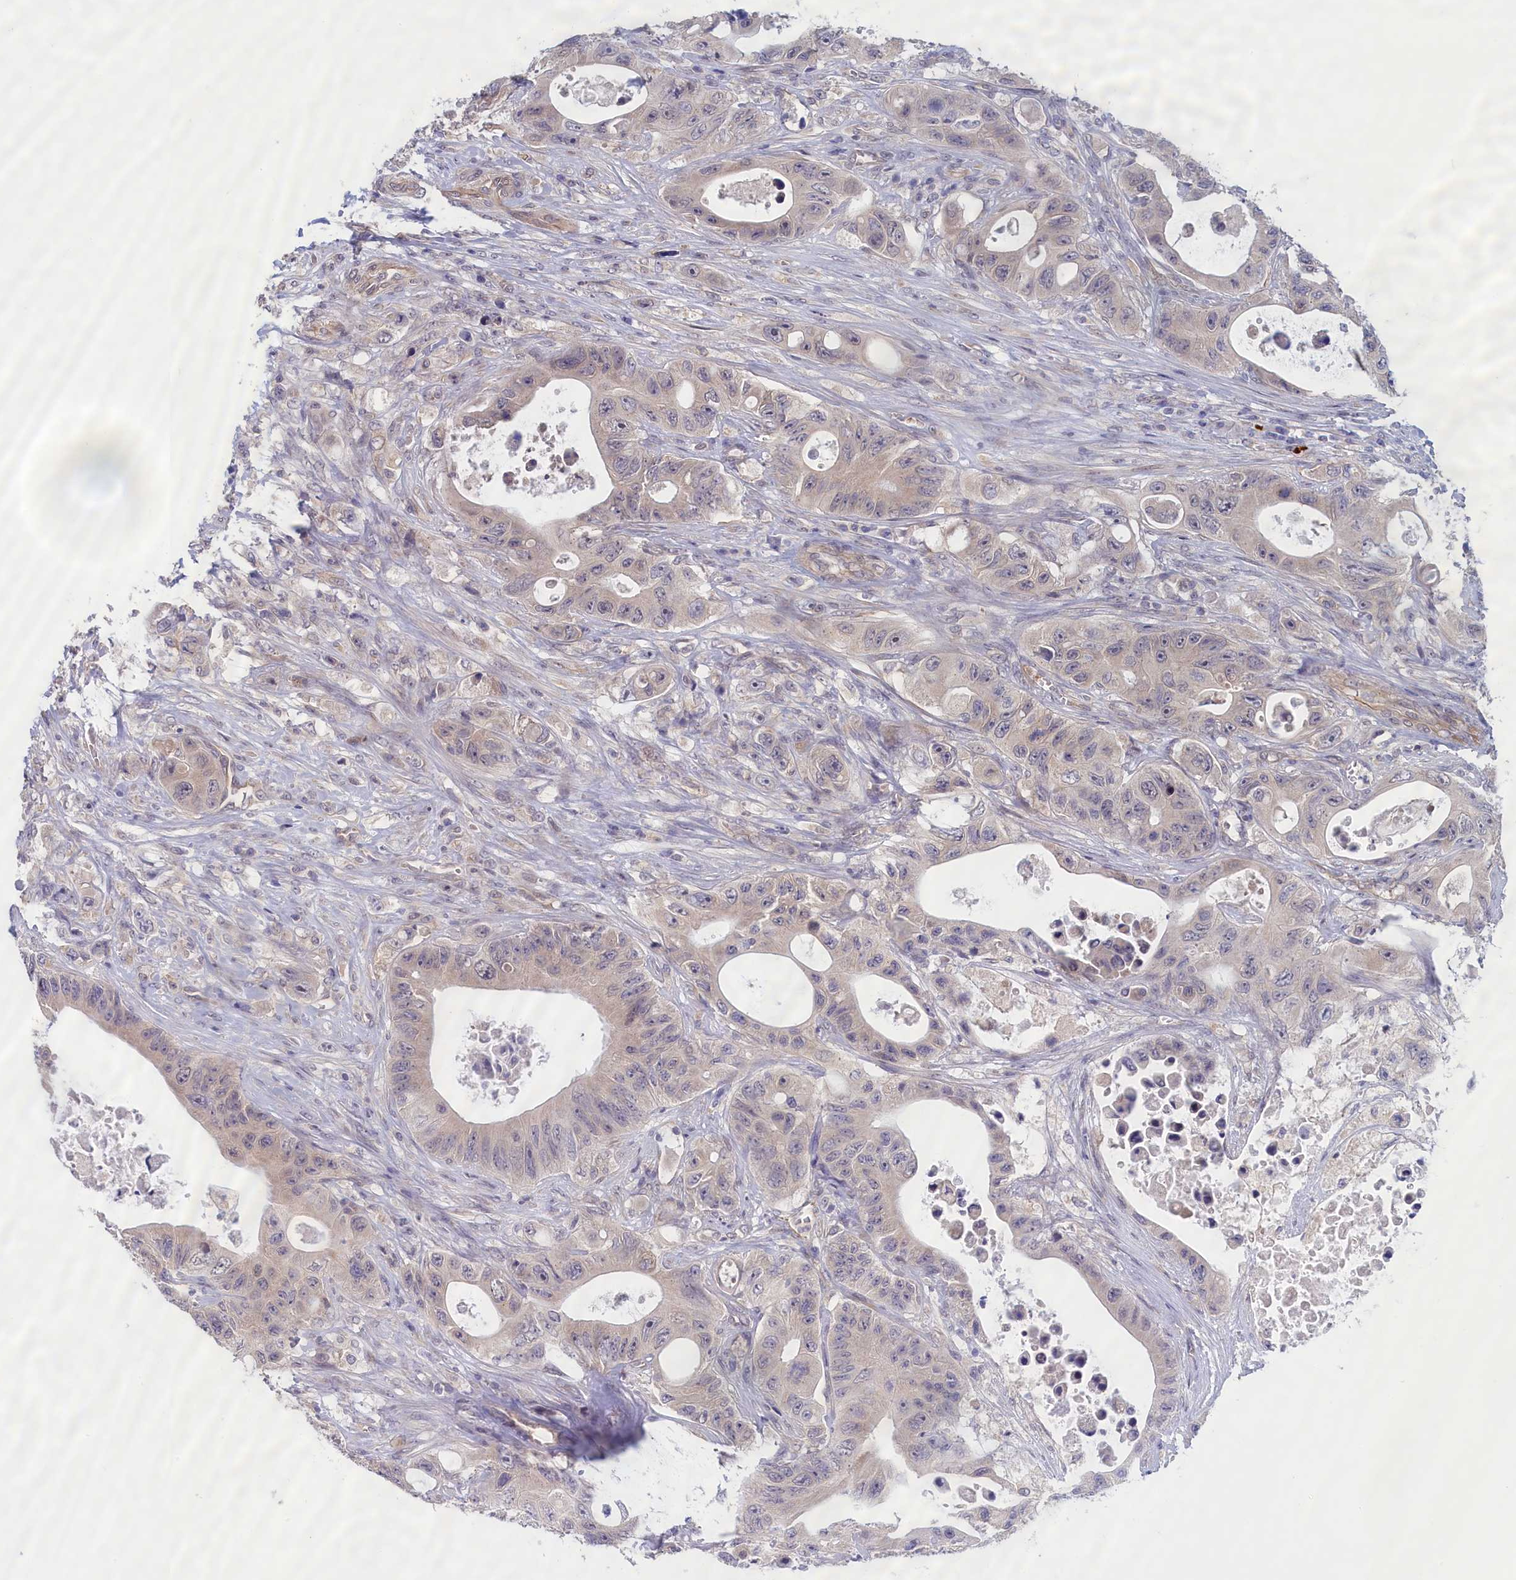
{"staining": {"intensity": "negative", "quantity": "none", "location": "none"}, "tissue": "colorectal cancer", "cell_type": "Tumor cells", "image_type": "cancer", "snomed": [{"axis": "morphology", "description": "Adenocarcinoma, NOS"}, {"axis": "topography", "description": "Colon"}], "caption": "Micrograph shows no significant protein positivity in tumor cells of adenocarcinoma (colorectal).", "gene": "IGFALS", "patient": {"sex": "female", "age": 46}}